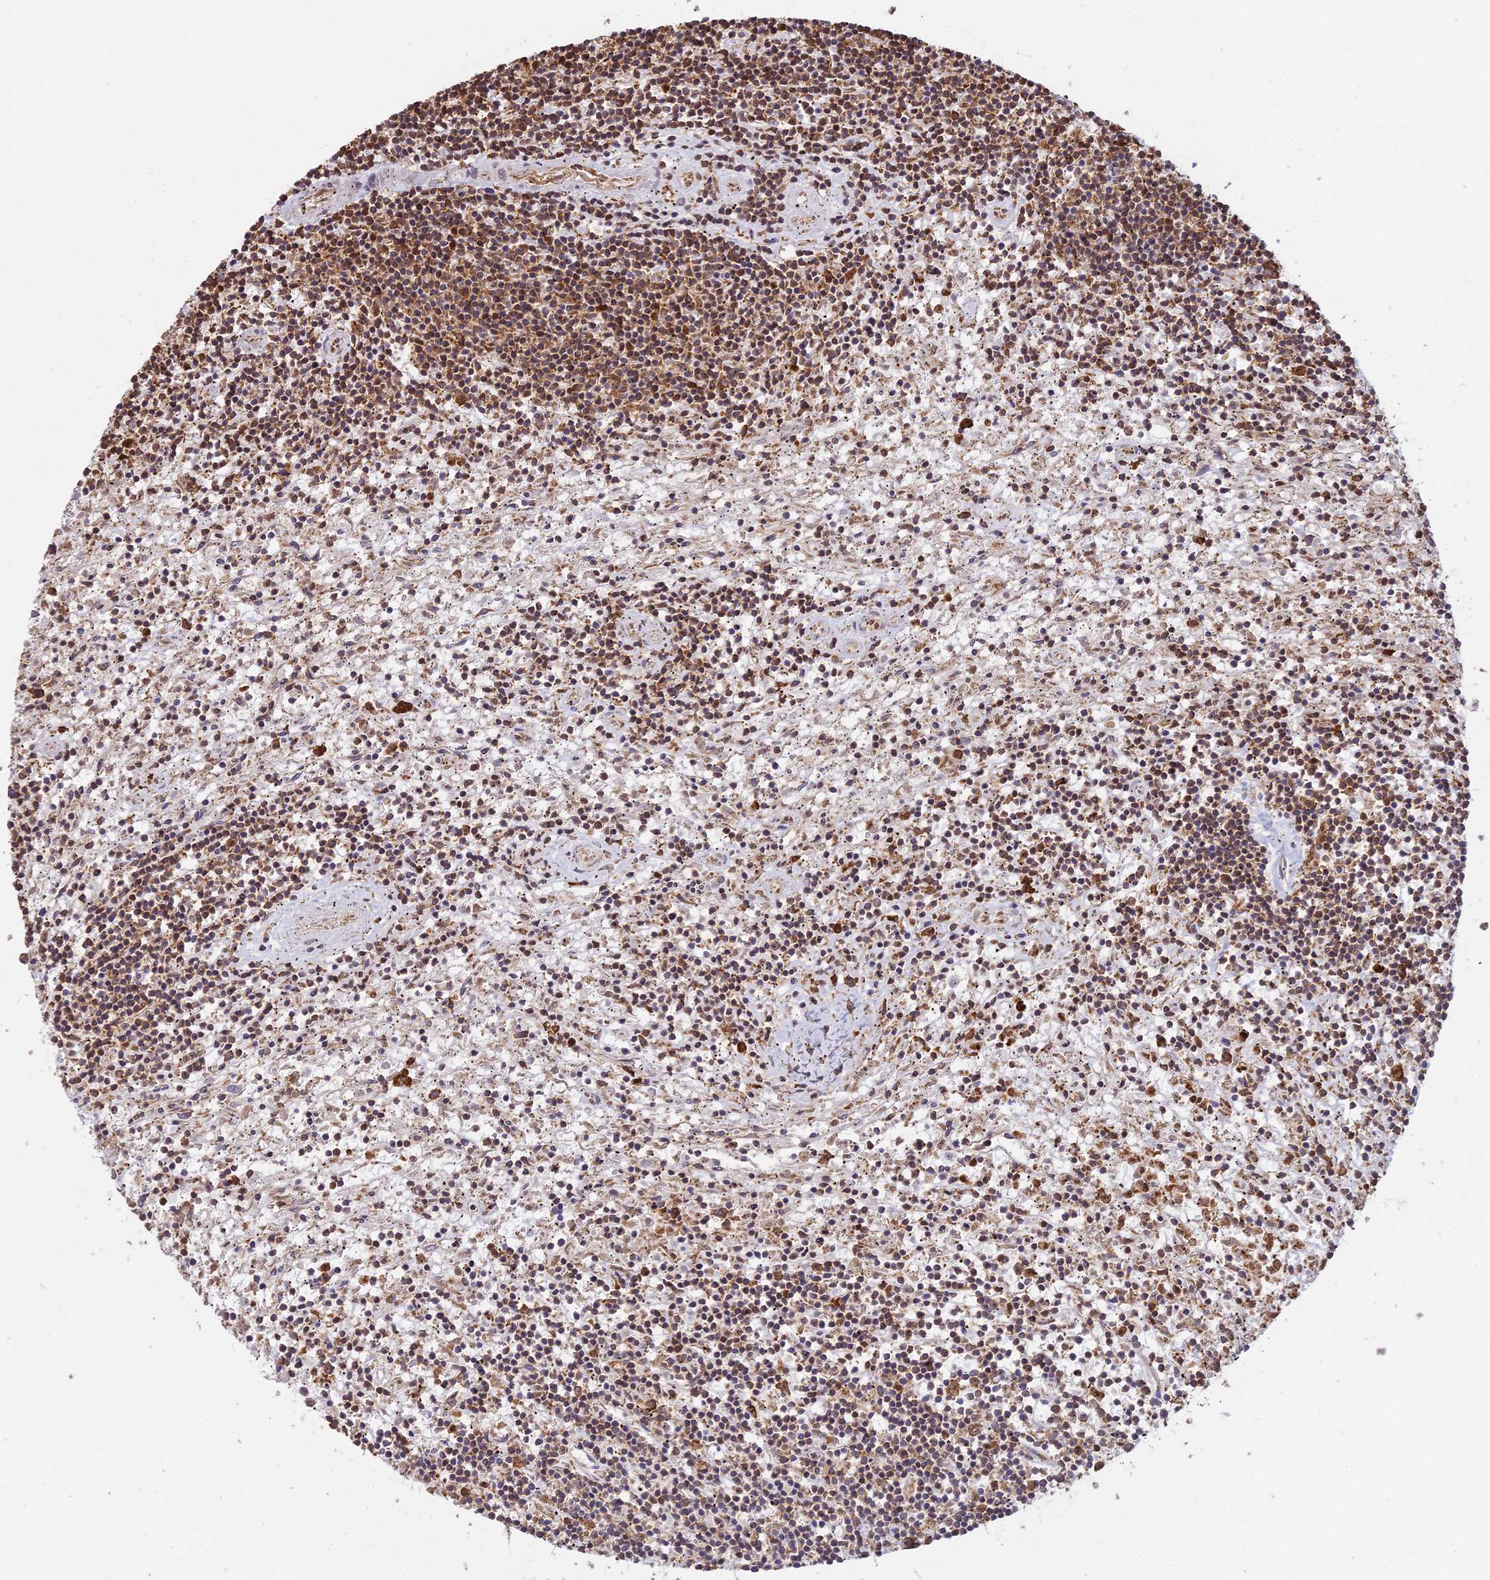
{"staining": {"intensity": "moderate", "quantity": "25%-75%", "location": "cytoplasmic/membranous"}, "tissue": "lymphoma", "cell_type": "Tumor cells", "image_type": "cancer", "snomed": [{"axis": "morphology", "description": "Malignant lymphoma, non-Hodgkin's type, Low grade"}, {"axis": "topography", "description": "Spleen"}], "caption": "Moderate cytoplasmic/membranous protein expression is seen in approximately 25%-75% of tumor cells in lymphoma.", "gene": "RPL26", "patient": {"sex": "male", "age": 76}}